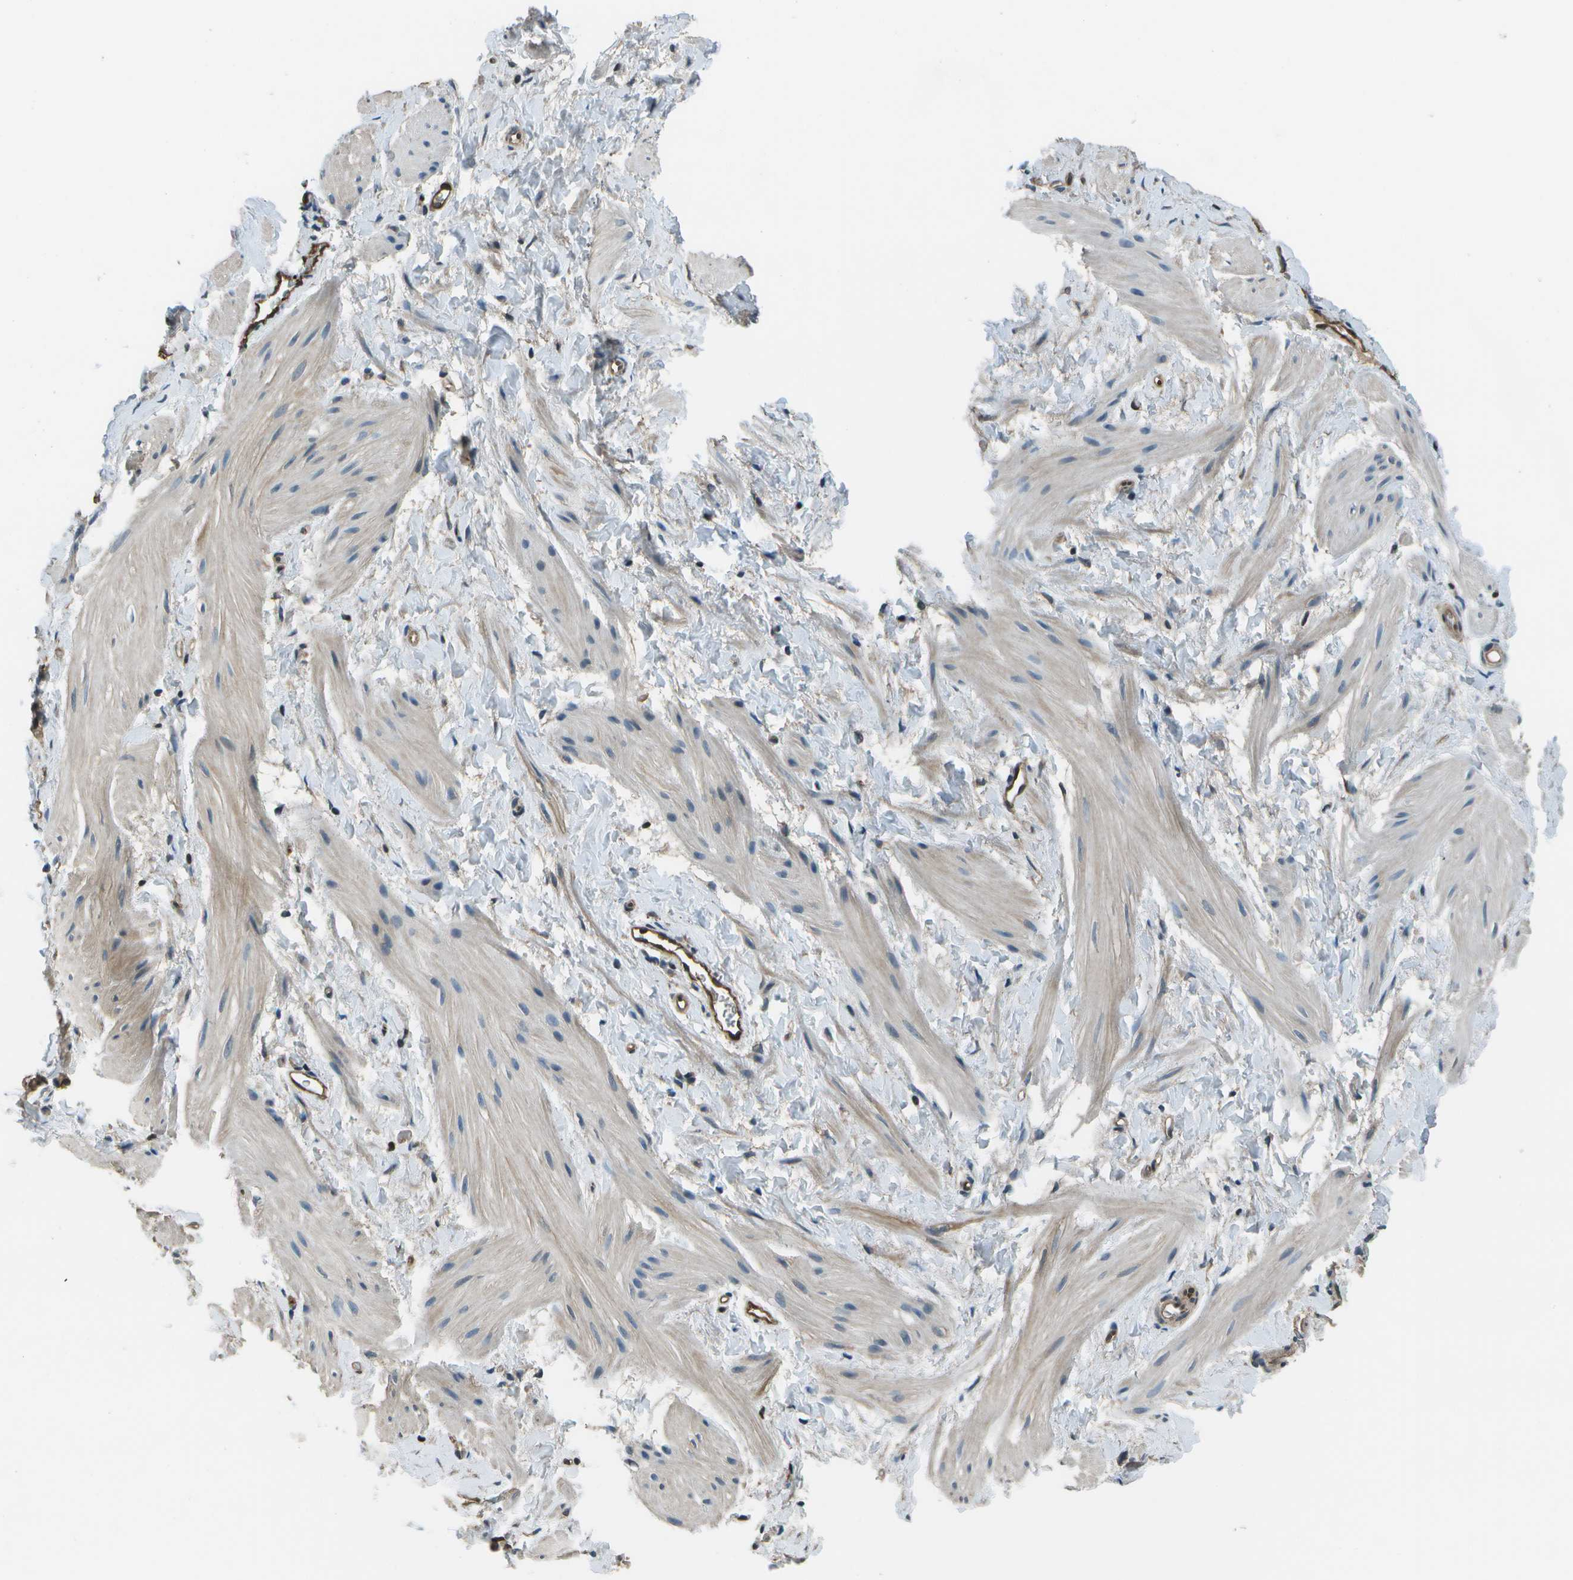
{"staining": {"intensity": "weak", "quantity": "<25%", "location": "cytoplasmic/membranous"}, "tissue": "smooth muscle", "cell_type": "Smooth muscle cells", "image_type": "normal", "snomed": [{"axis": "morphology", "description": "Normal tissue, NOS"}, {"axis": "topography", "description": "Smooth muscle"}], "caption": "IHC micrograph of benign smooth muscle: smooth muscle stained with DAB exhibits no significant protein positivity in smooth muscle cells.", "gene": "PDLIM1", "patient": {"sex": "male", "age": 16}}